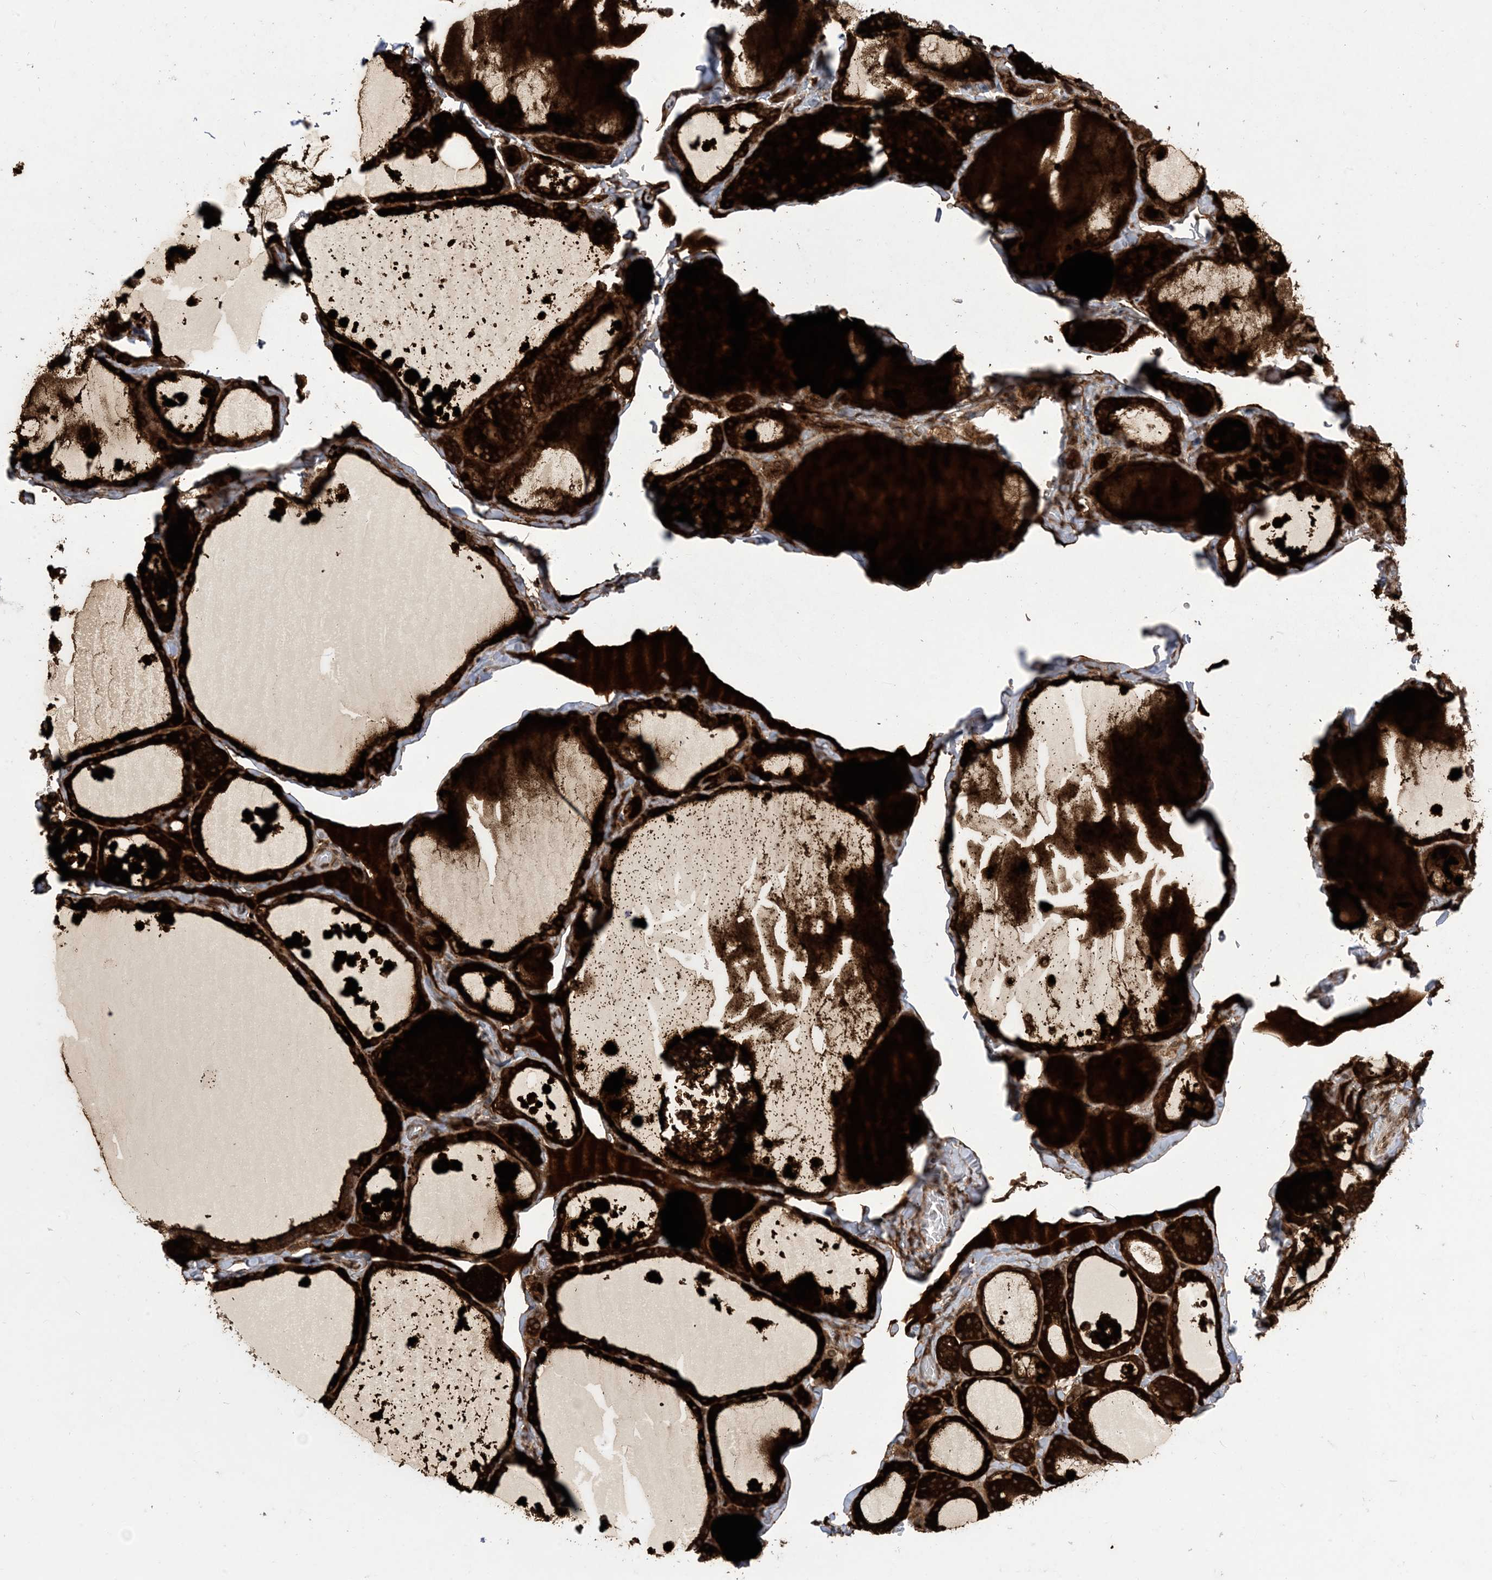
{"staining": {"intensity": "strong", "quantity": ">75%", "location": "cytoplasmic/membranous"}, "tissue": "thyroid gland", "cell_type": "Glandular cells", "image_type": "normal", "snomed": [{"axis": "morphology", "description": "Normal tissue, NOS"}, {"axis": "topography", "description": "Thyroid gland"}], "caption": "Immunohistochemical staining of normal human thyroid gland displays strong cytoplasmic/membranous protein expression in about >75% of glandular cells.", "gene": "CASP4", "patient": {"sex": "male", "age": 56}}